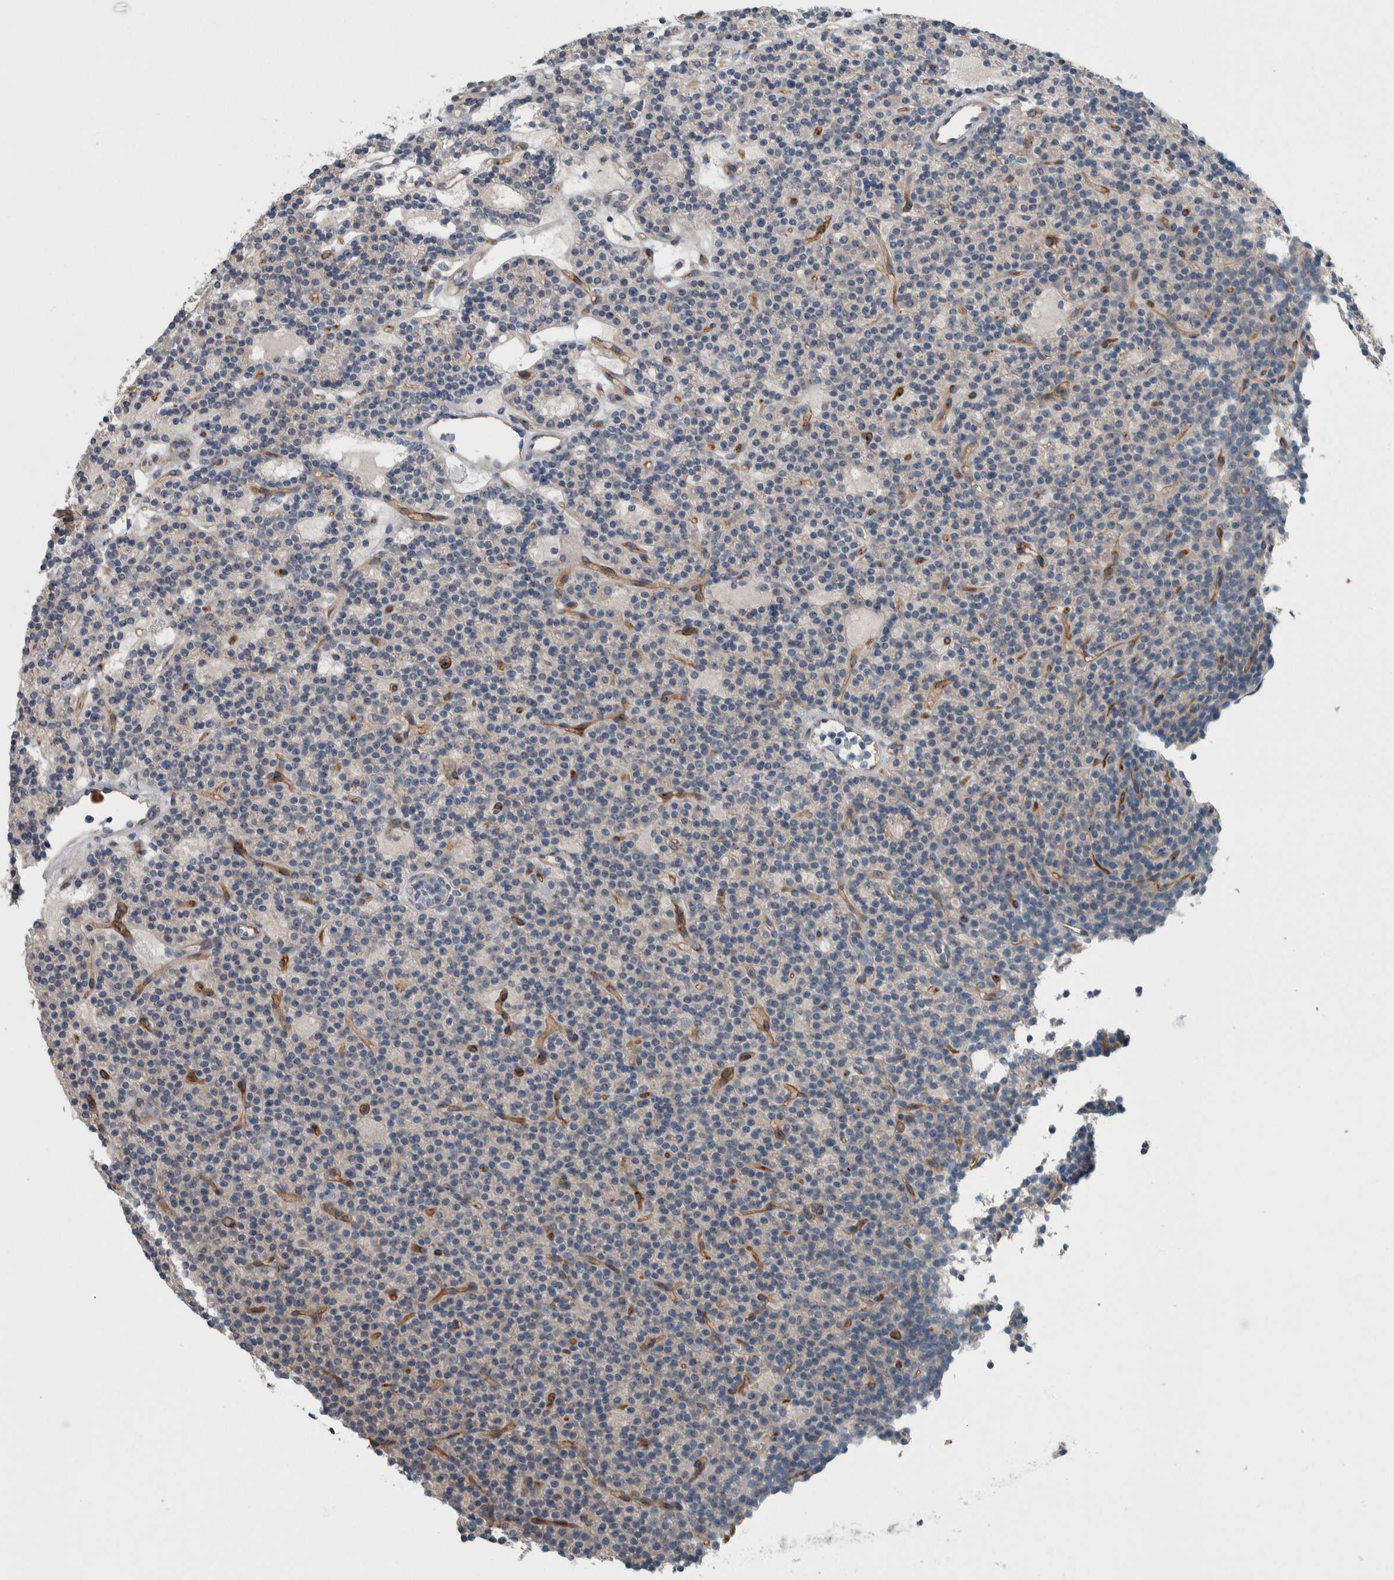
{"staining": {"intensity": "weak", "quantity": "<25%", "location": "cytoplasmic/membranous"}, "tissue": "parathyroid gland", "cell_type": "Glandular cells", "image_type": "normal", "snomed": [{"axis": "morphology", "description": "Normal tissue, NOS"}, {"axis": "topography", "description": "Parathyroid gland"}], "caption": "Glandular cells show no significant expression in benign parathyroid gland. Brightfield microscopy of immunohistochemistry stained with DAB (3,3'-diaminobenzidine) (brown) and hematoxylin (blue), captured at high magnification.", "gene": "USP25", "patient": {"sex": "male", "age": 75}}